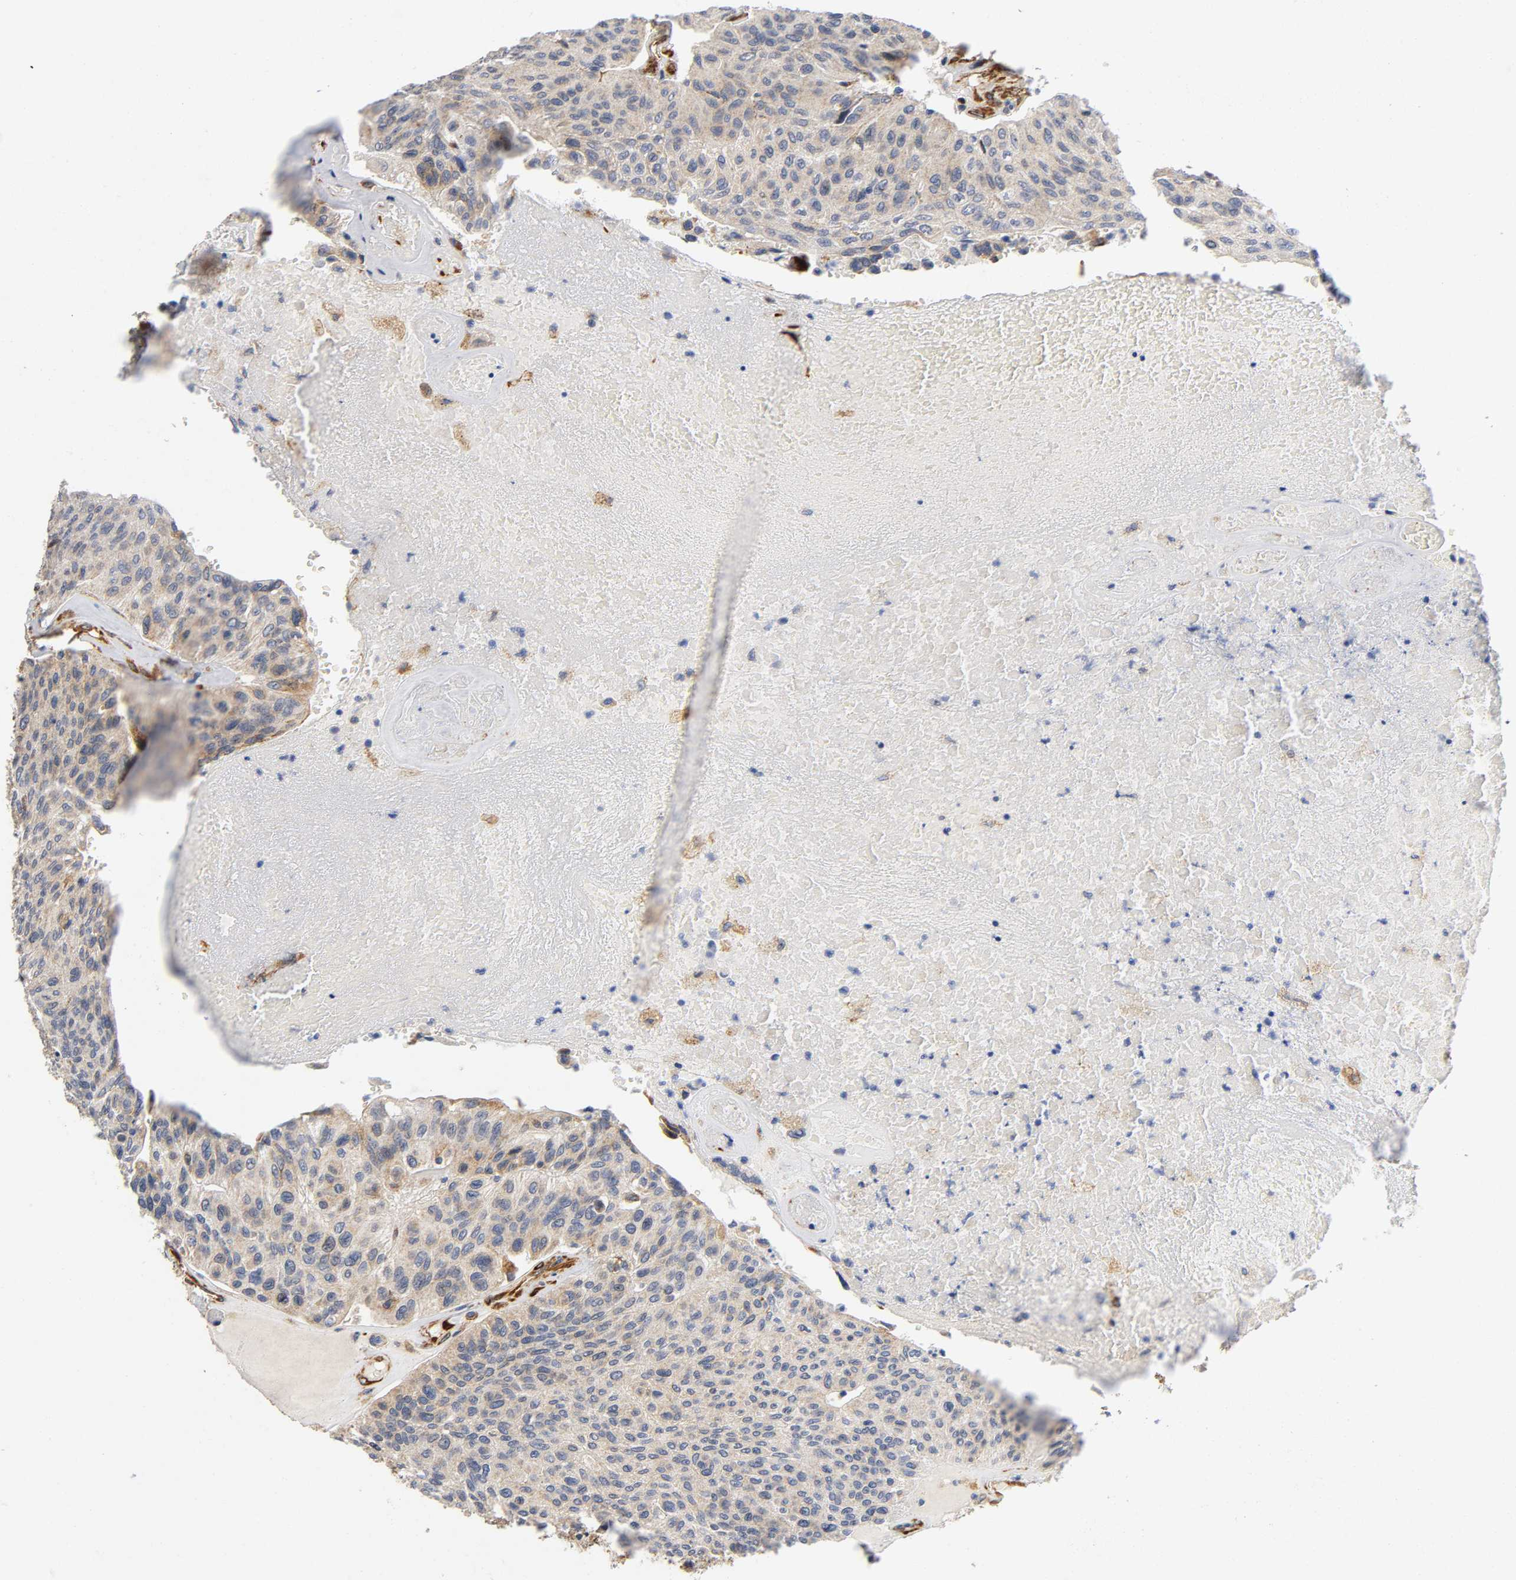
{"staining": {"intensity": "moderate", "quantity": ">75%", "location": "cytoplasmic/membranous"}, "tissue": "urothelial cancer", "cell_type": "Tumor cells", "image_type": "cancer", "snomed": [{"axis": "morphology", "description": "Urothelial carcinoma, High grade"}, {"axis": "topography", "description": "Urinary bladder"}], "caption": "Urothelial cancer tissue displays moderate cytoplasmic/membranous expression in approximately >75% of tumor cells", "gene": "SOS2", "patient": {"sex": "male", "age": 66}}